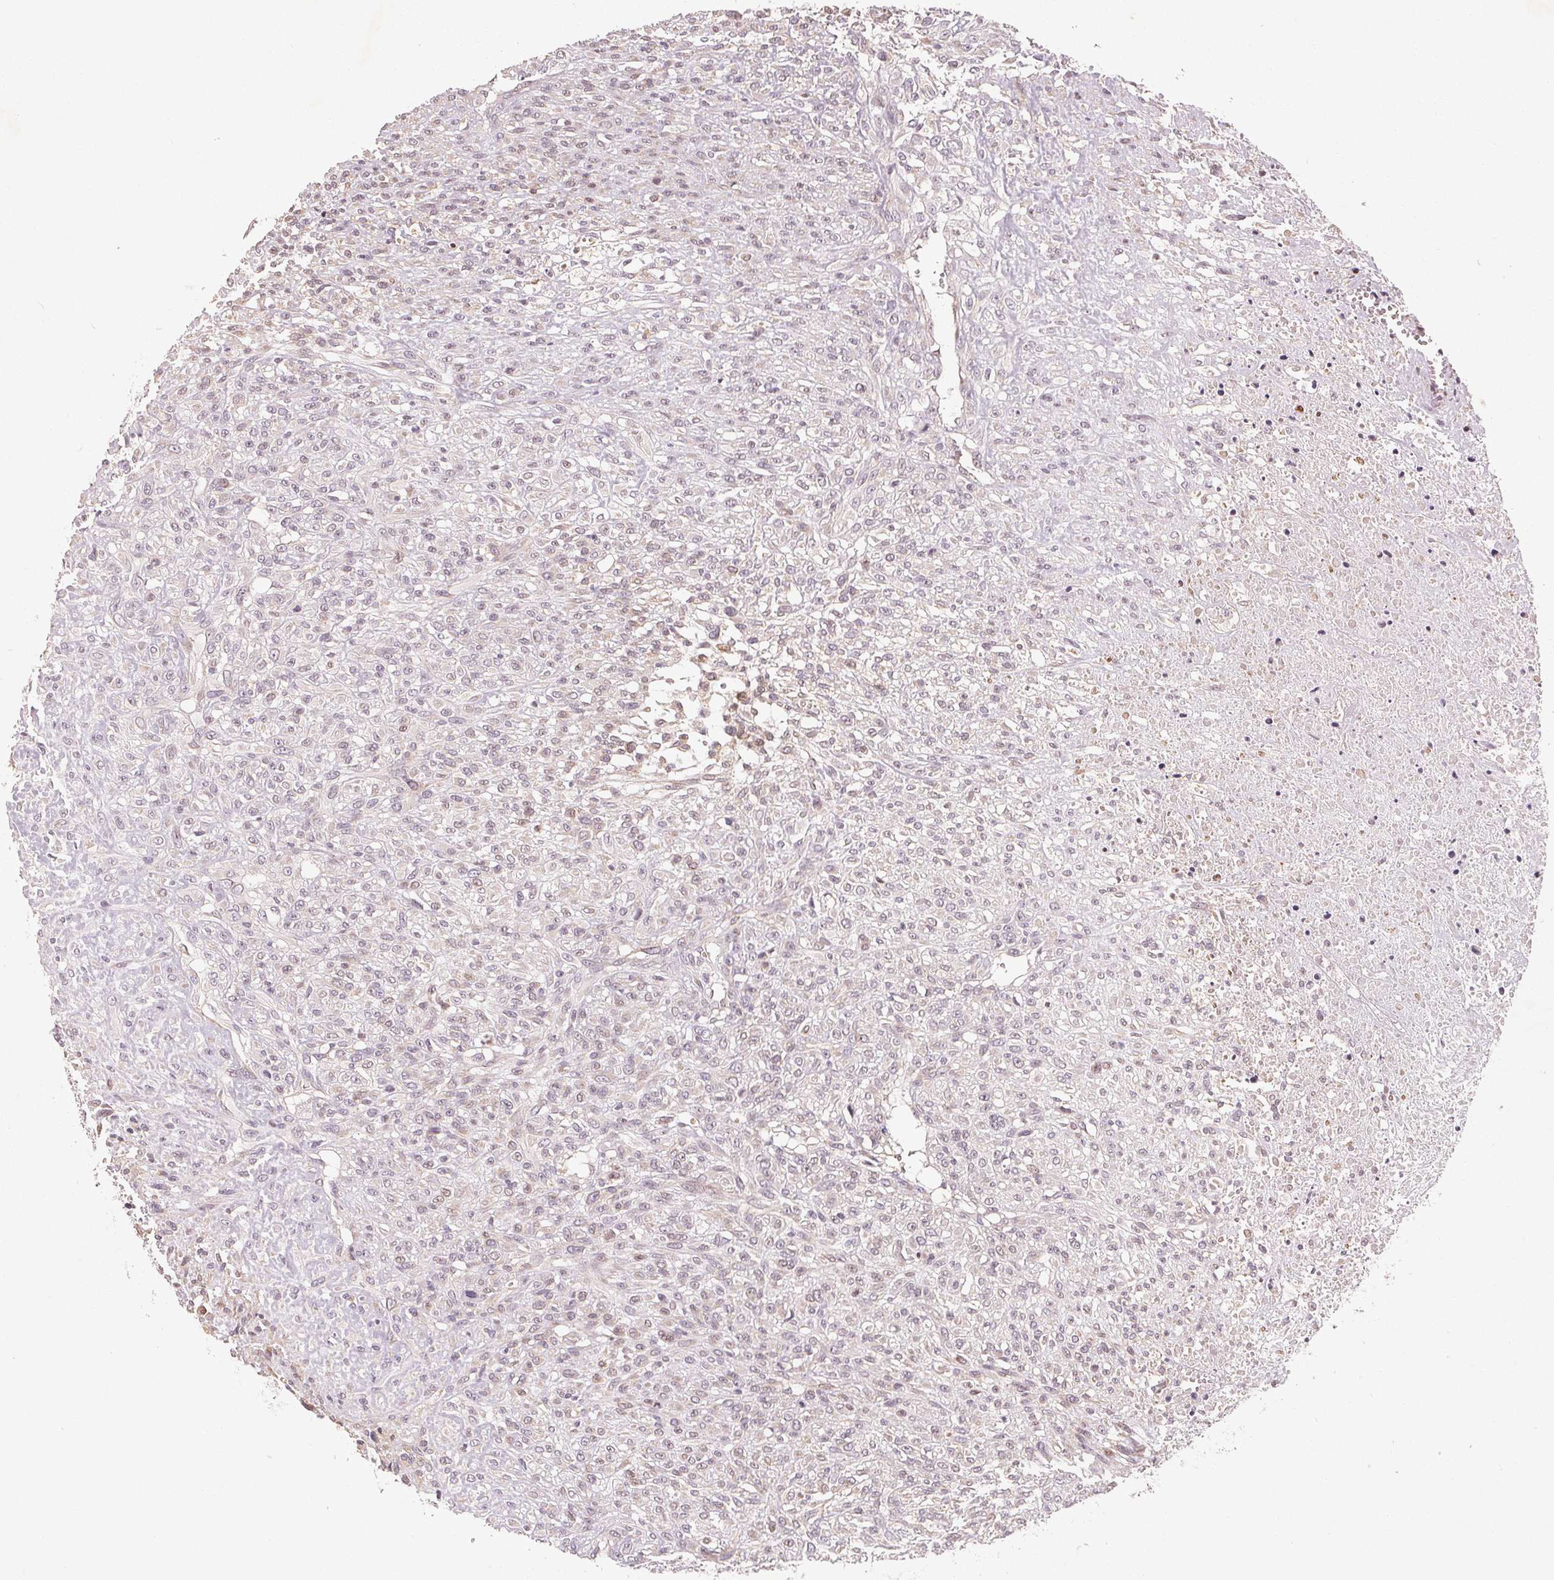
{"staining": {"intensity": "negative", "quantity": "none", "location": "none"}, "tissue": "renal cancer", "cell_type": "Tumor cells", "image_type": "cancer", "snomed": [{"axis": "morphology", "description": "Adenocarcinoma, NOS"}, {"axis": "topography", "description": "Kidney"}], "caption": "A photomicrograph of renal cancer (adenocarcinoma) stained for a protein displays no brown staining in tumor cells. The staining is performed using DAB (3,3'-diaminobenzidine) brown chromogen with nuclei counter-stained in using hematoxylin.", "gene": "TMSB15B", "patient": {"sex": "male", "age": 58}}